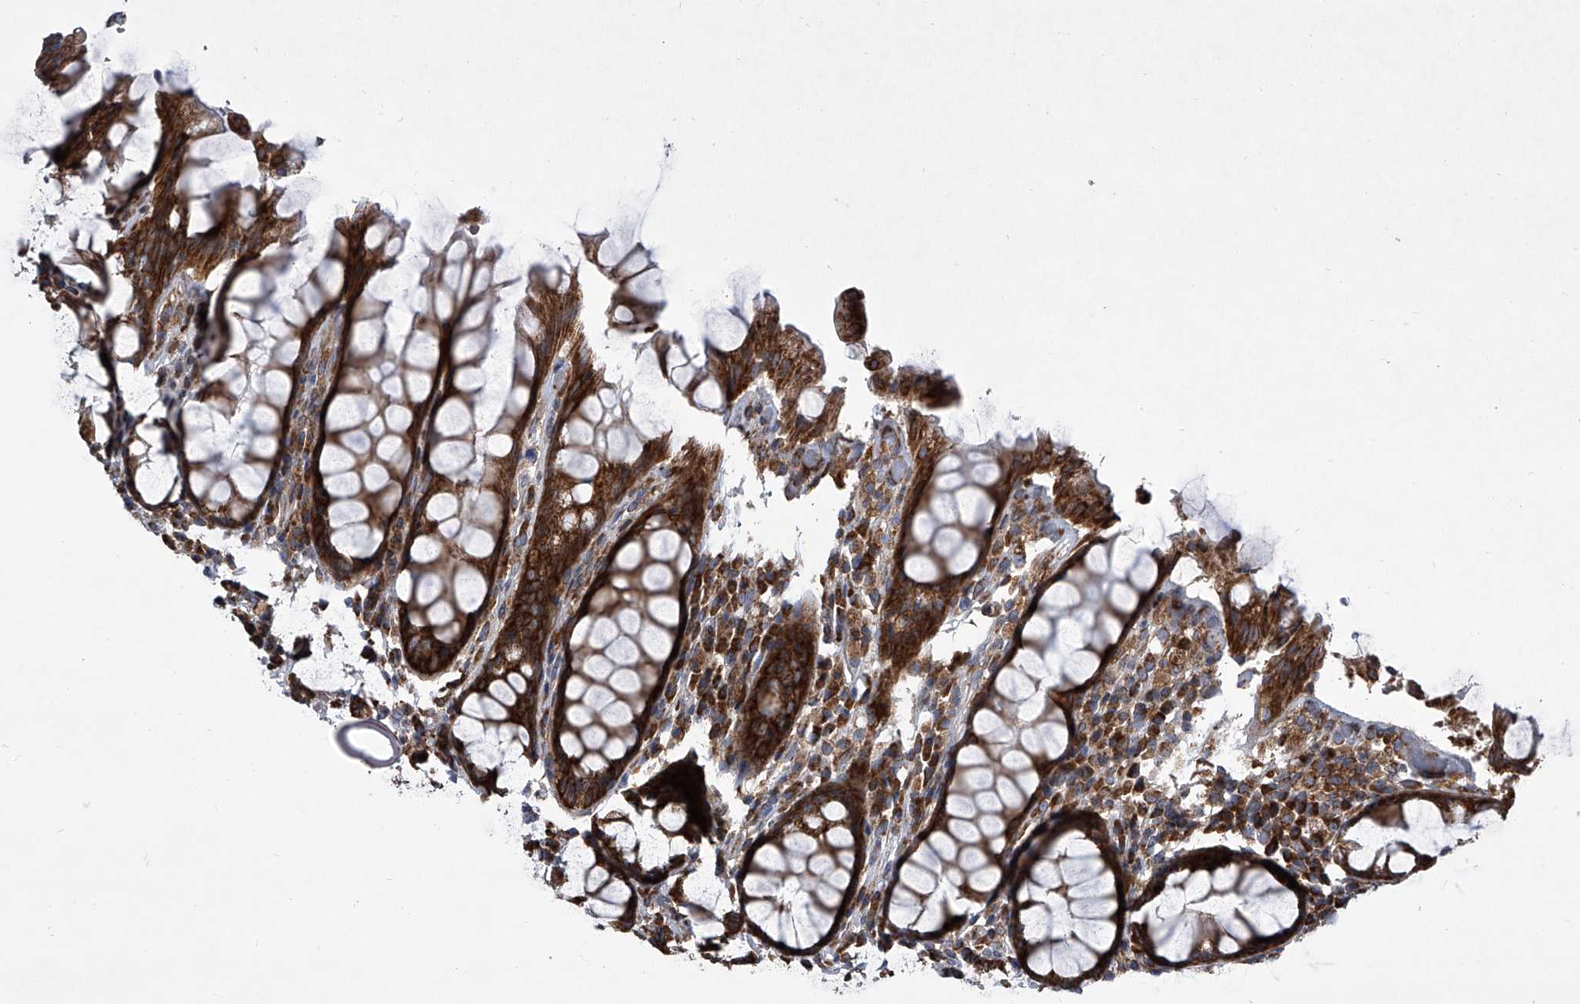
{"staining": {"intensity": "moderate", "quantity": ">75%", "location": "cytoplasmic/membranous"}, "tissue": "rectum", "cell_type": "Glandular cells", "image_type": "normal", "snomed": [{"axis": "morphology", "description": "Normal tissue, NOS"}, {"axis": "topography", "description": "Rectum"}], "caption": "This micrograph demonstrates immunohistochemistry (IHC) staining of unremarkable rectum, with medium moderate cytoplasmic/membranous positivity in about >75% of glandular cells.", "gene": "ZC3H15", "patient": {"sex": "male", "age": 64}}